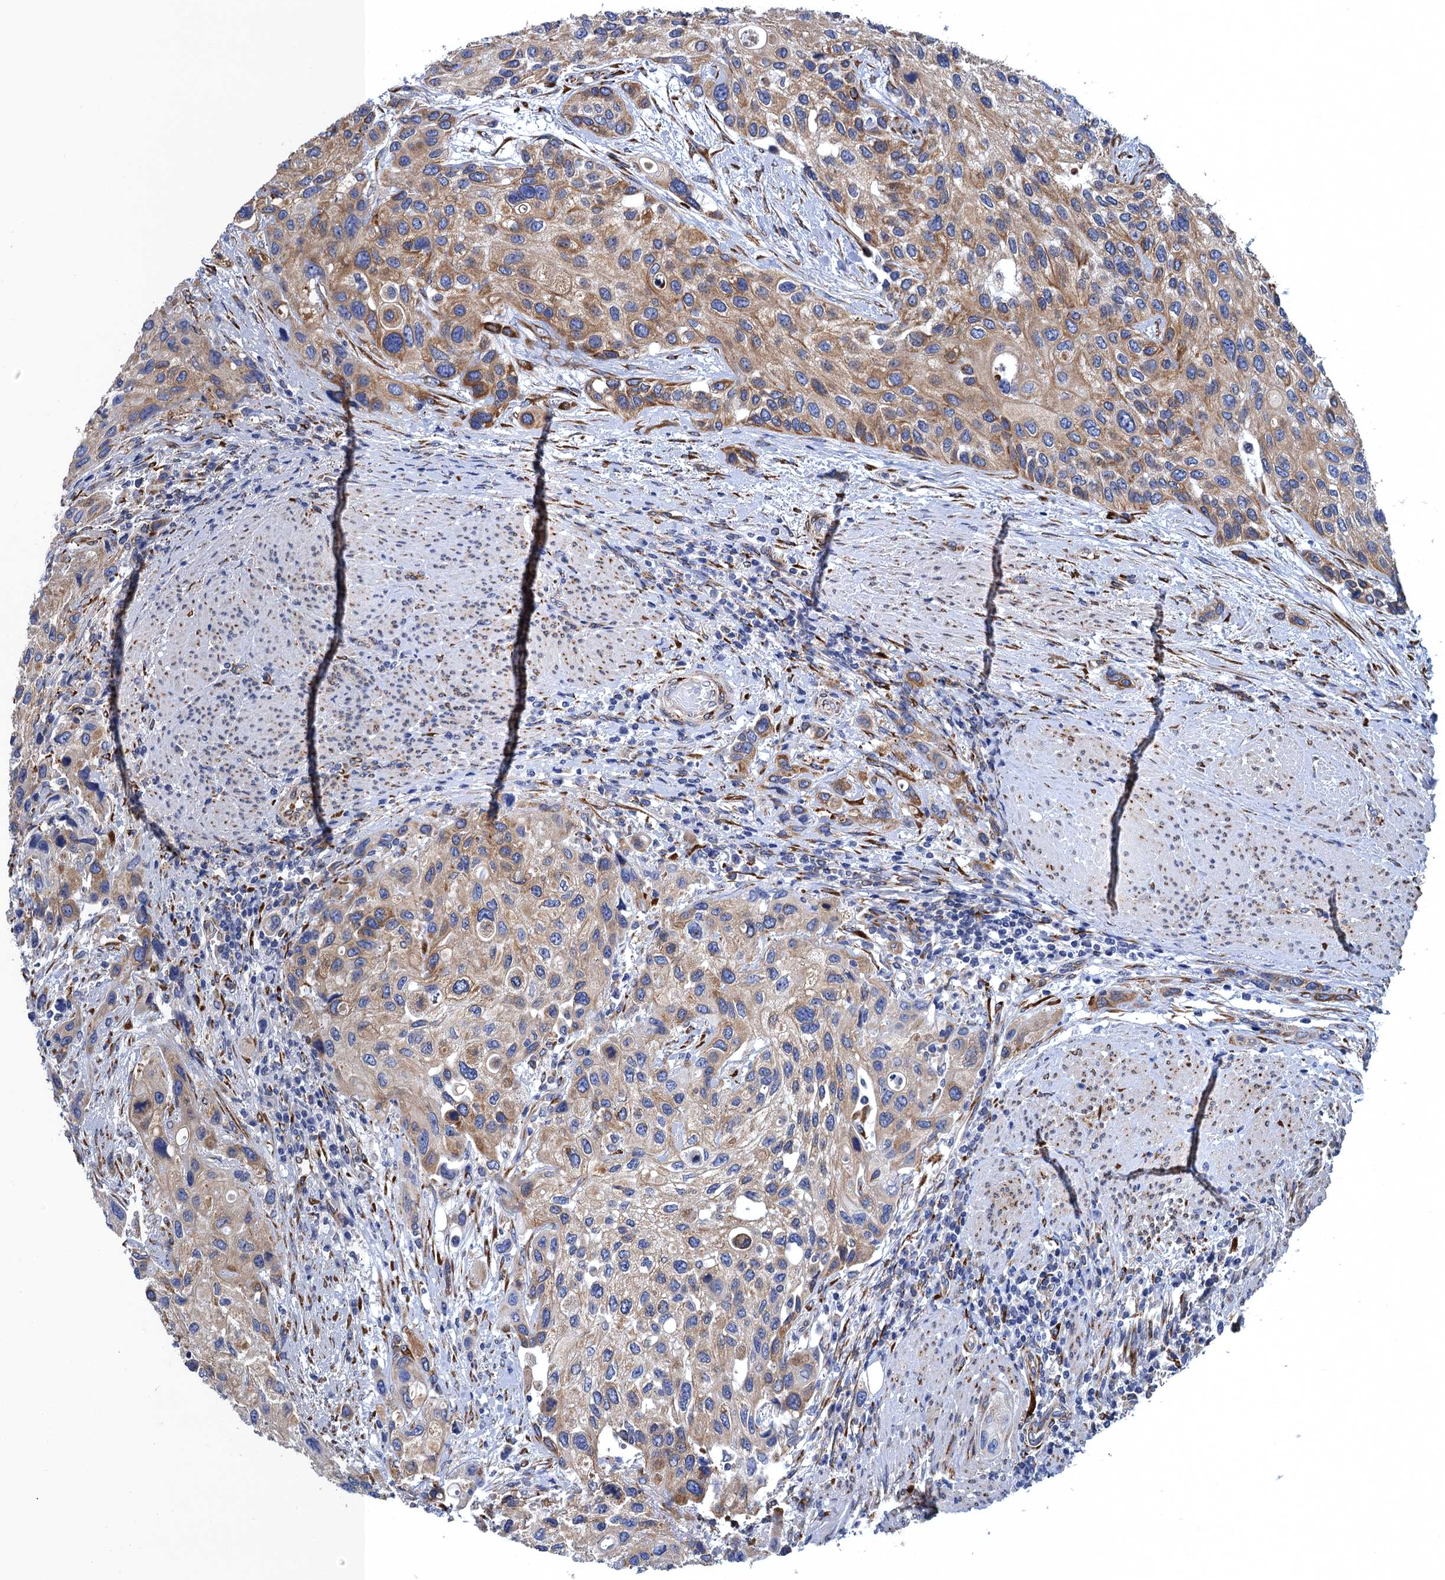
{"staining": {"intensity": "moderate", "quantity": ">75%", "location": "cytoplasmic/membranous"}, "tissue": "urothelial cancer", "cell_type": "Tumor cells", "image_type": "cancer", "snomed": [{"axis": "morphology", "description": "Normal tissue, NOS"}, {"axis": "morphology", "description": "Urothelial carcinoma, High grade"}, {"axis": "topography", "description": "Vascular tissue"}, {"axis": "topography", "description": "Urinary bladder"}], "caption": "The histopathology image reveals staining of high-grade urothelial carcinoma, revealing moderate cytoplasmic/membranous protein positivity (brown color) within tumor cells. (DAB = brown stain, brightfield microscopy at high magnification).", "gene": "POGLUT3", "patient": {"sex": "female", "age": 56}}